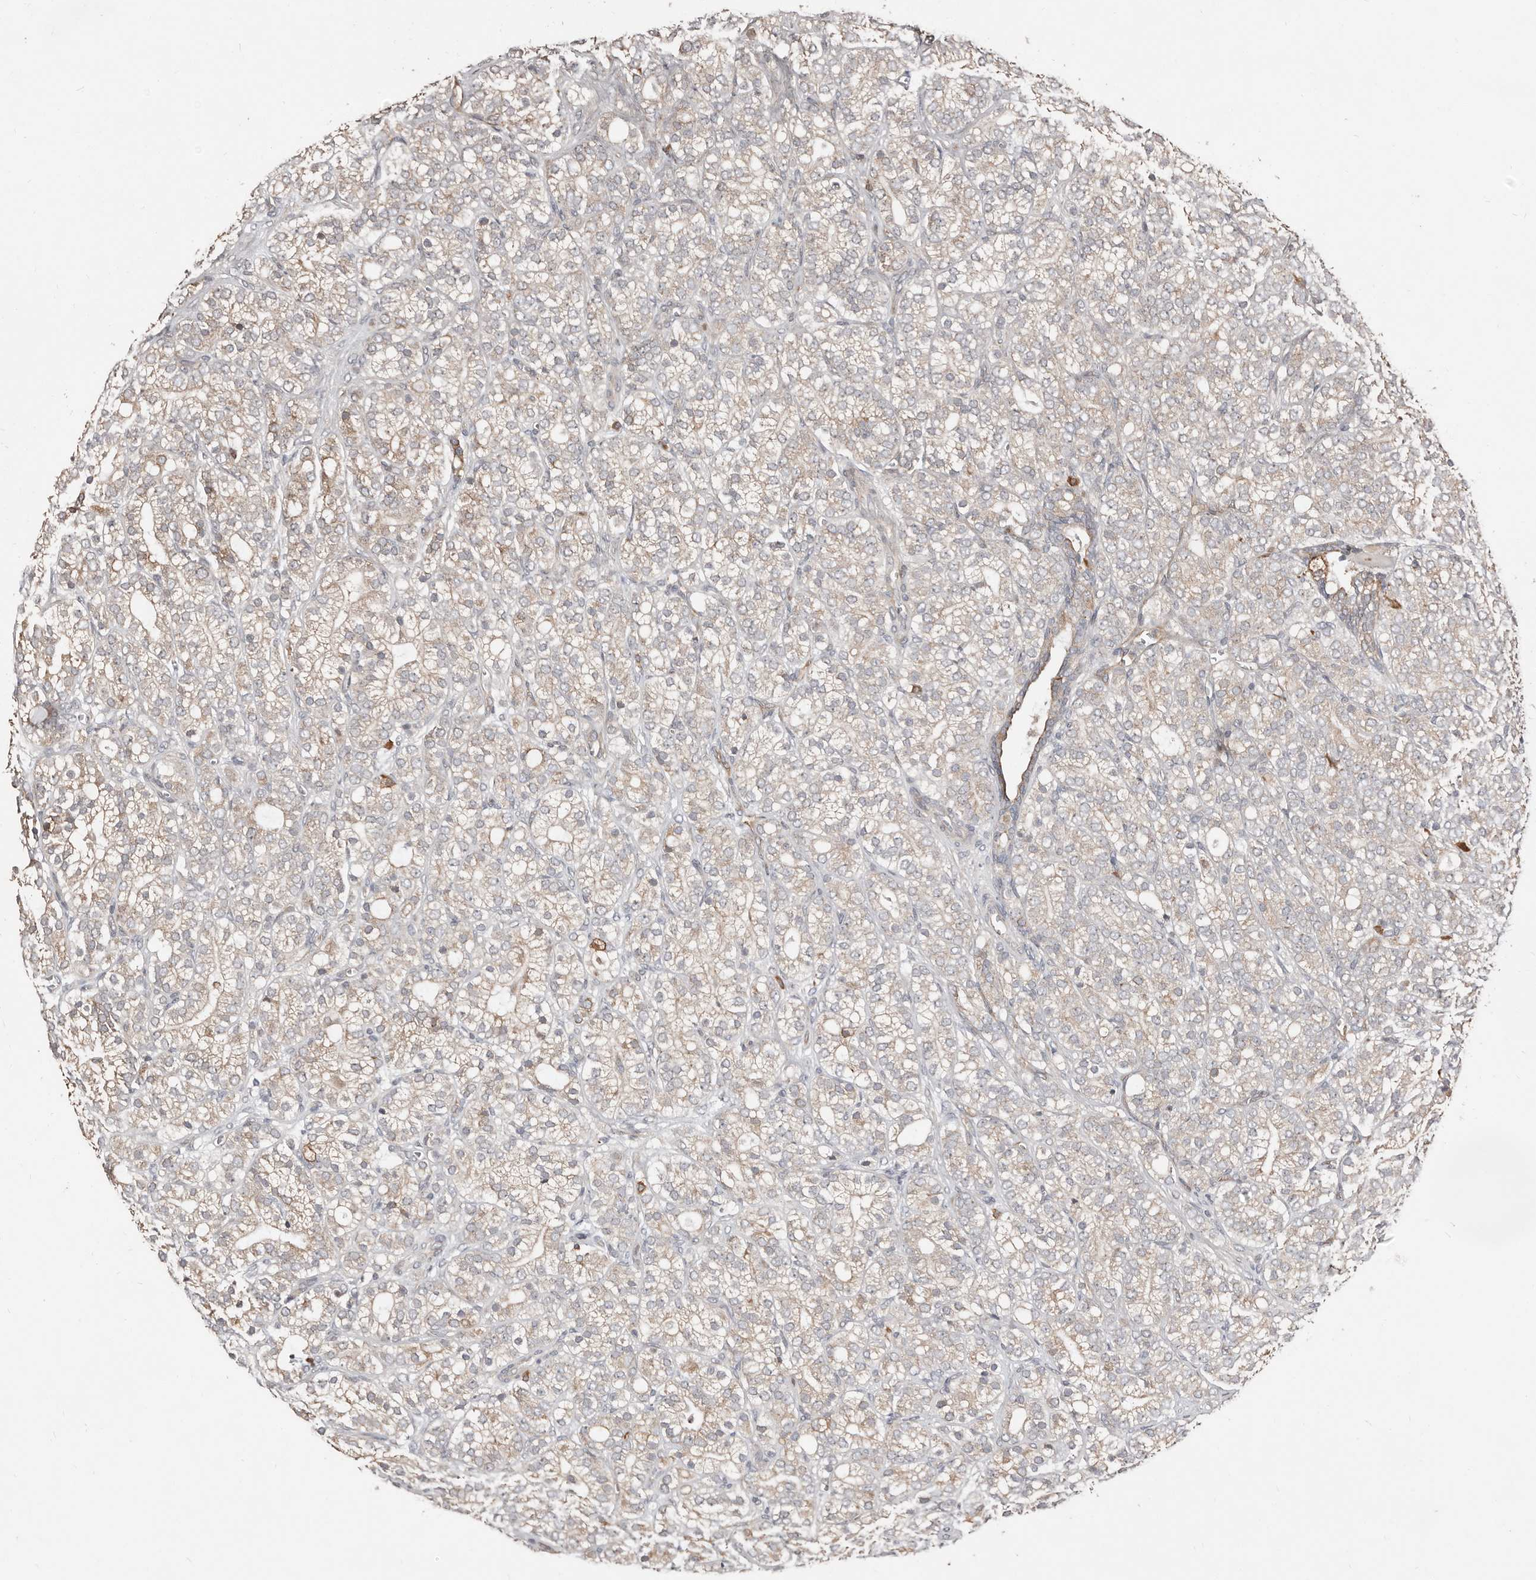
{"staining": {"intensity": "weak", "quantity": "<25%", "location": "cytoplasmic/membranous"}, "tissue": "prostate cancer", "cell_type": "Tumor cells", "image_type": "cancer", "snomed": [{"axis": "morphology", "description": "Adenocarcinoma, High grade"}, {"axis": "topography", "description": "Prostate"}], "caption": "Protein analysis of prostate cancer exhibits no significant staining in tumor cells.", "gene": "SMYD4", "patient": {"sex": "male", "age": 57}}